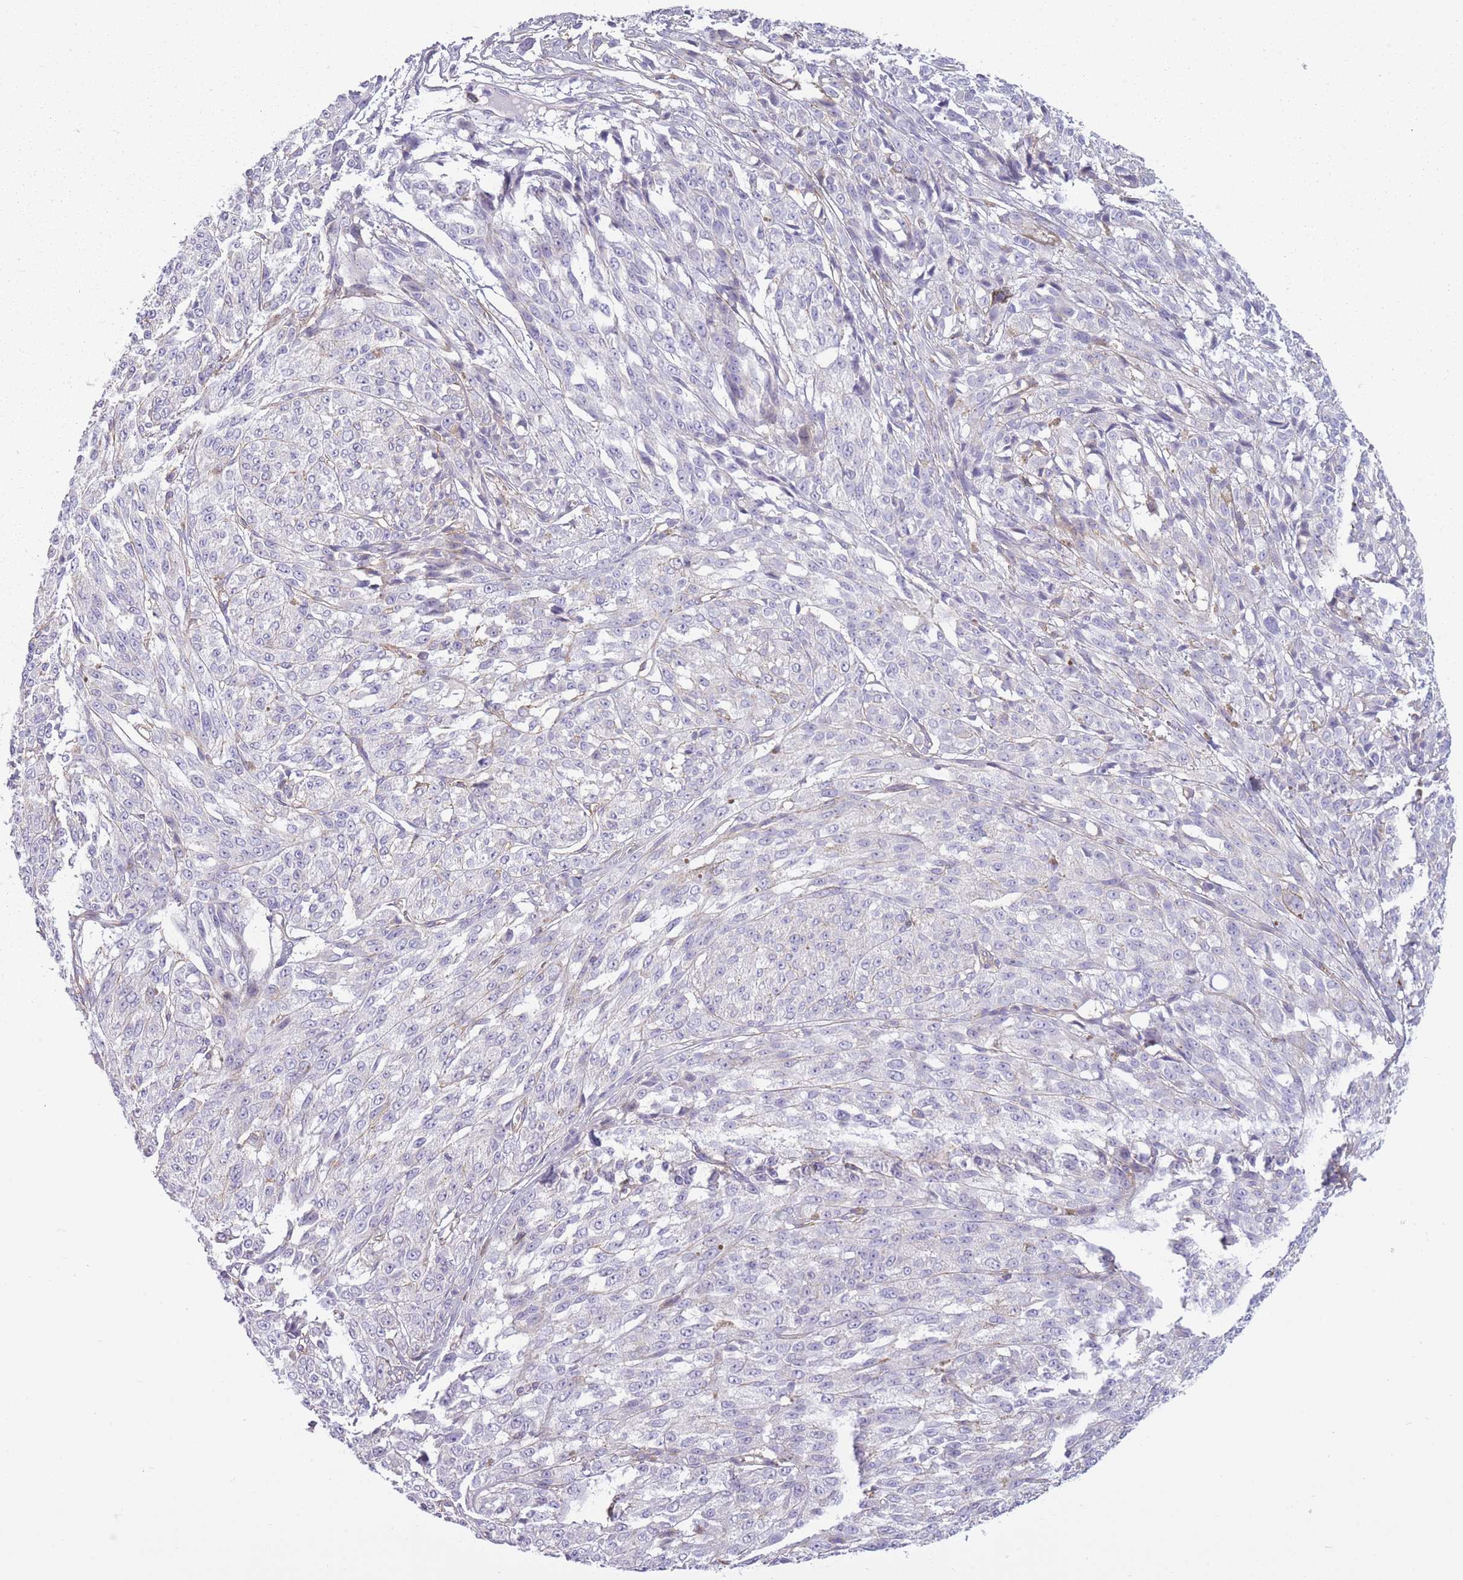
{"staining": {"intensity": "negative", "quantity": "none", "location": "none"}, "tissue": "melanoma", "cell_type": "Tumor cells", "image_type": "cancer", "snomed": [{"axis": "morphology", "description": "Malignant melanoma, NOS"}, {"axis": "topography", "description": "Skin"}], "caption": "High power microscopy histopathology image of an immunohistochemistry (IHC) histopathology image of melanoma, revealing no significant positivity in tumor cells.", "gene": "ADD1", "patient": {"sex": "female", "age": 52}}